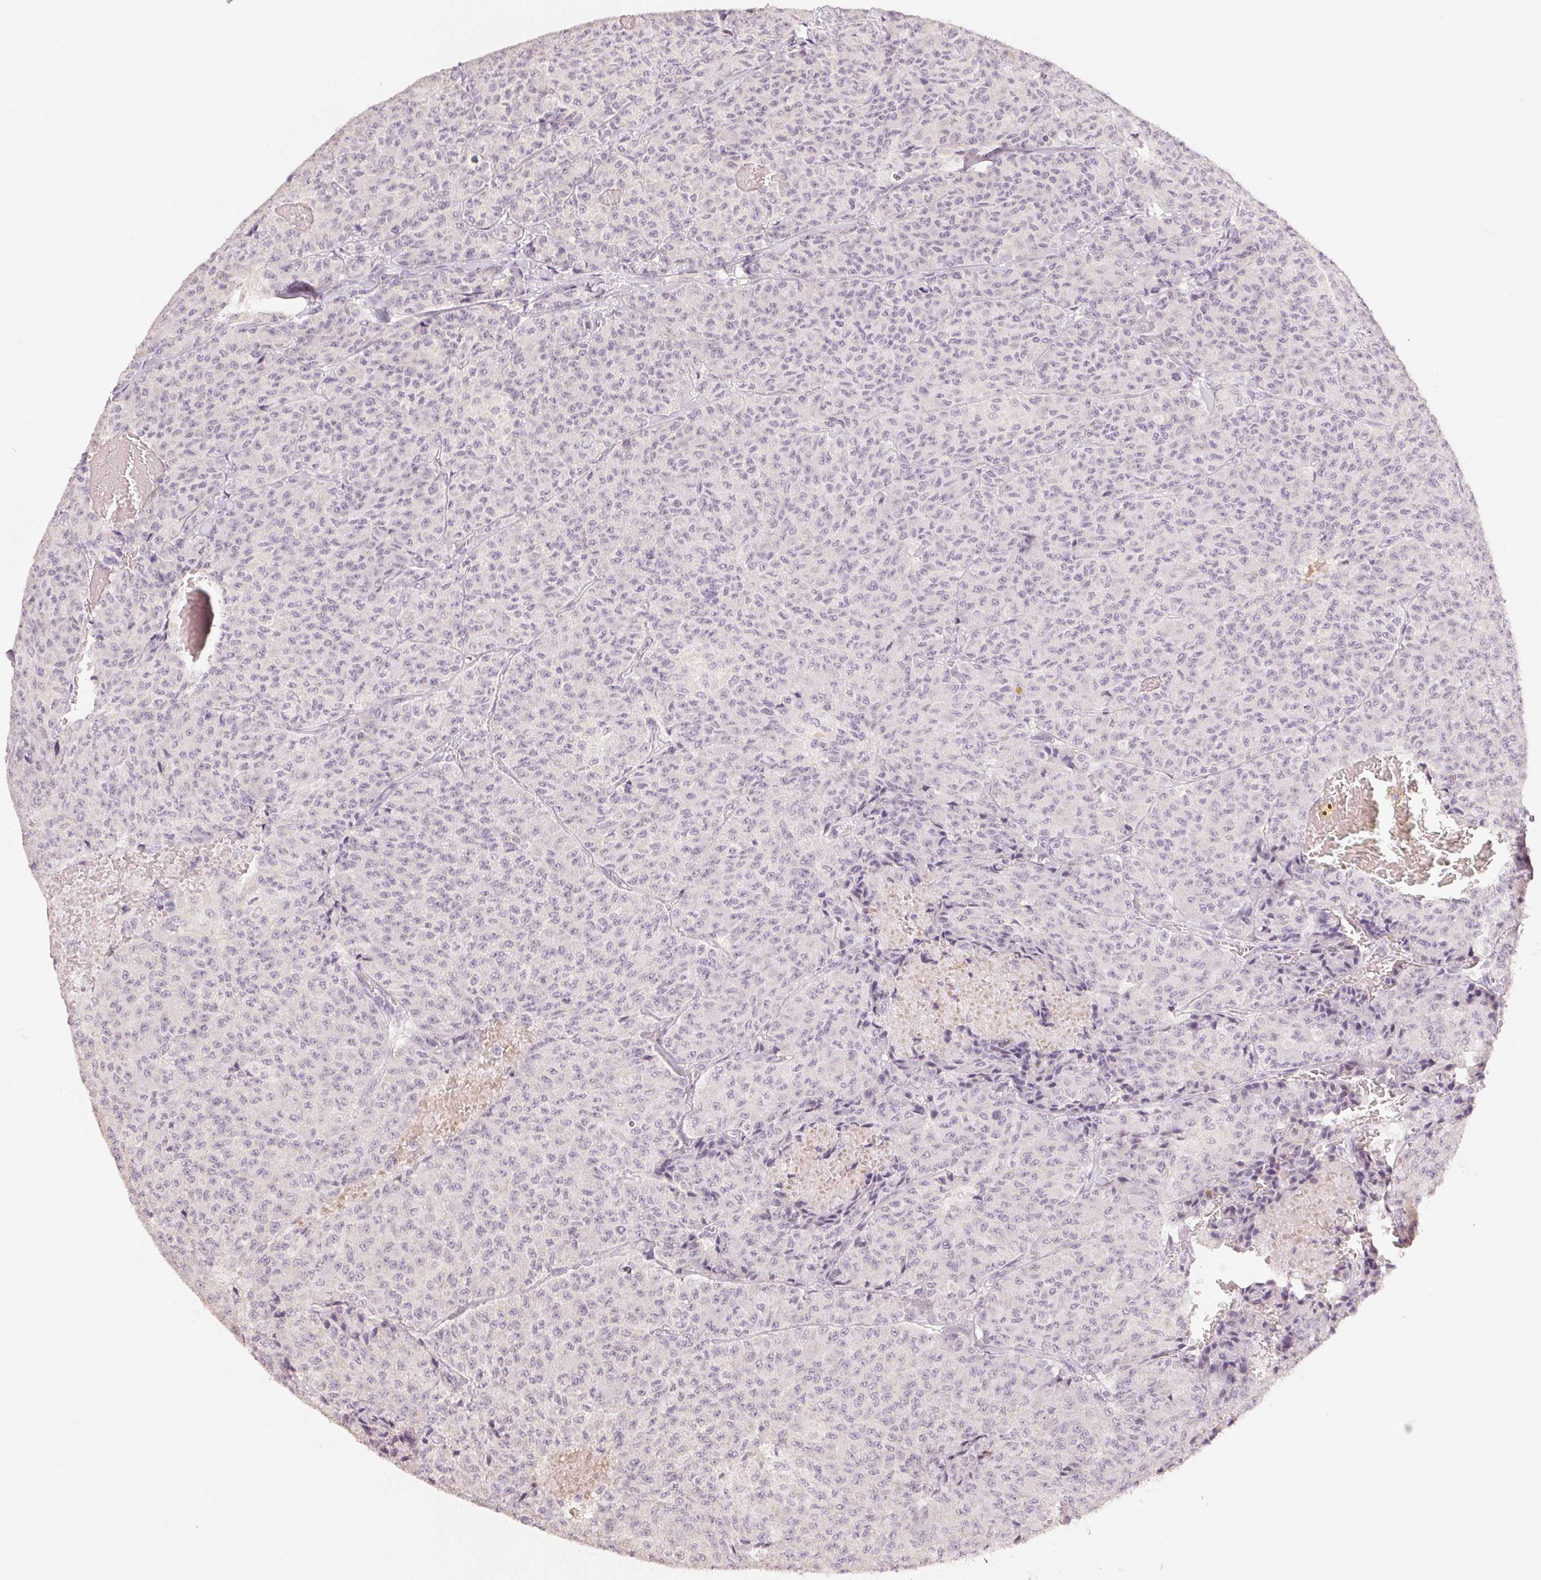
{"staining": {"intensity": "negative", "quantity": "none", "location": "none"}, "tissue": "carcinoid", "cell_type": "Tumor cells", "image_type": "cancer", "snomed": [{"axis": "morphology", "description": "Carcinoid, malignant, NOS"}, {"axis": "topography", "description": "Lung"}], "caption": "Tumor cells show no significant protein staining in malignant carcinoid. (Stains: DAB IHC with hematoxylin counter stain, Microscopy: brightfield microscopy at high magnification).", "gene": "LVRN", "patient": {"sex": "male", "age": 71}}